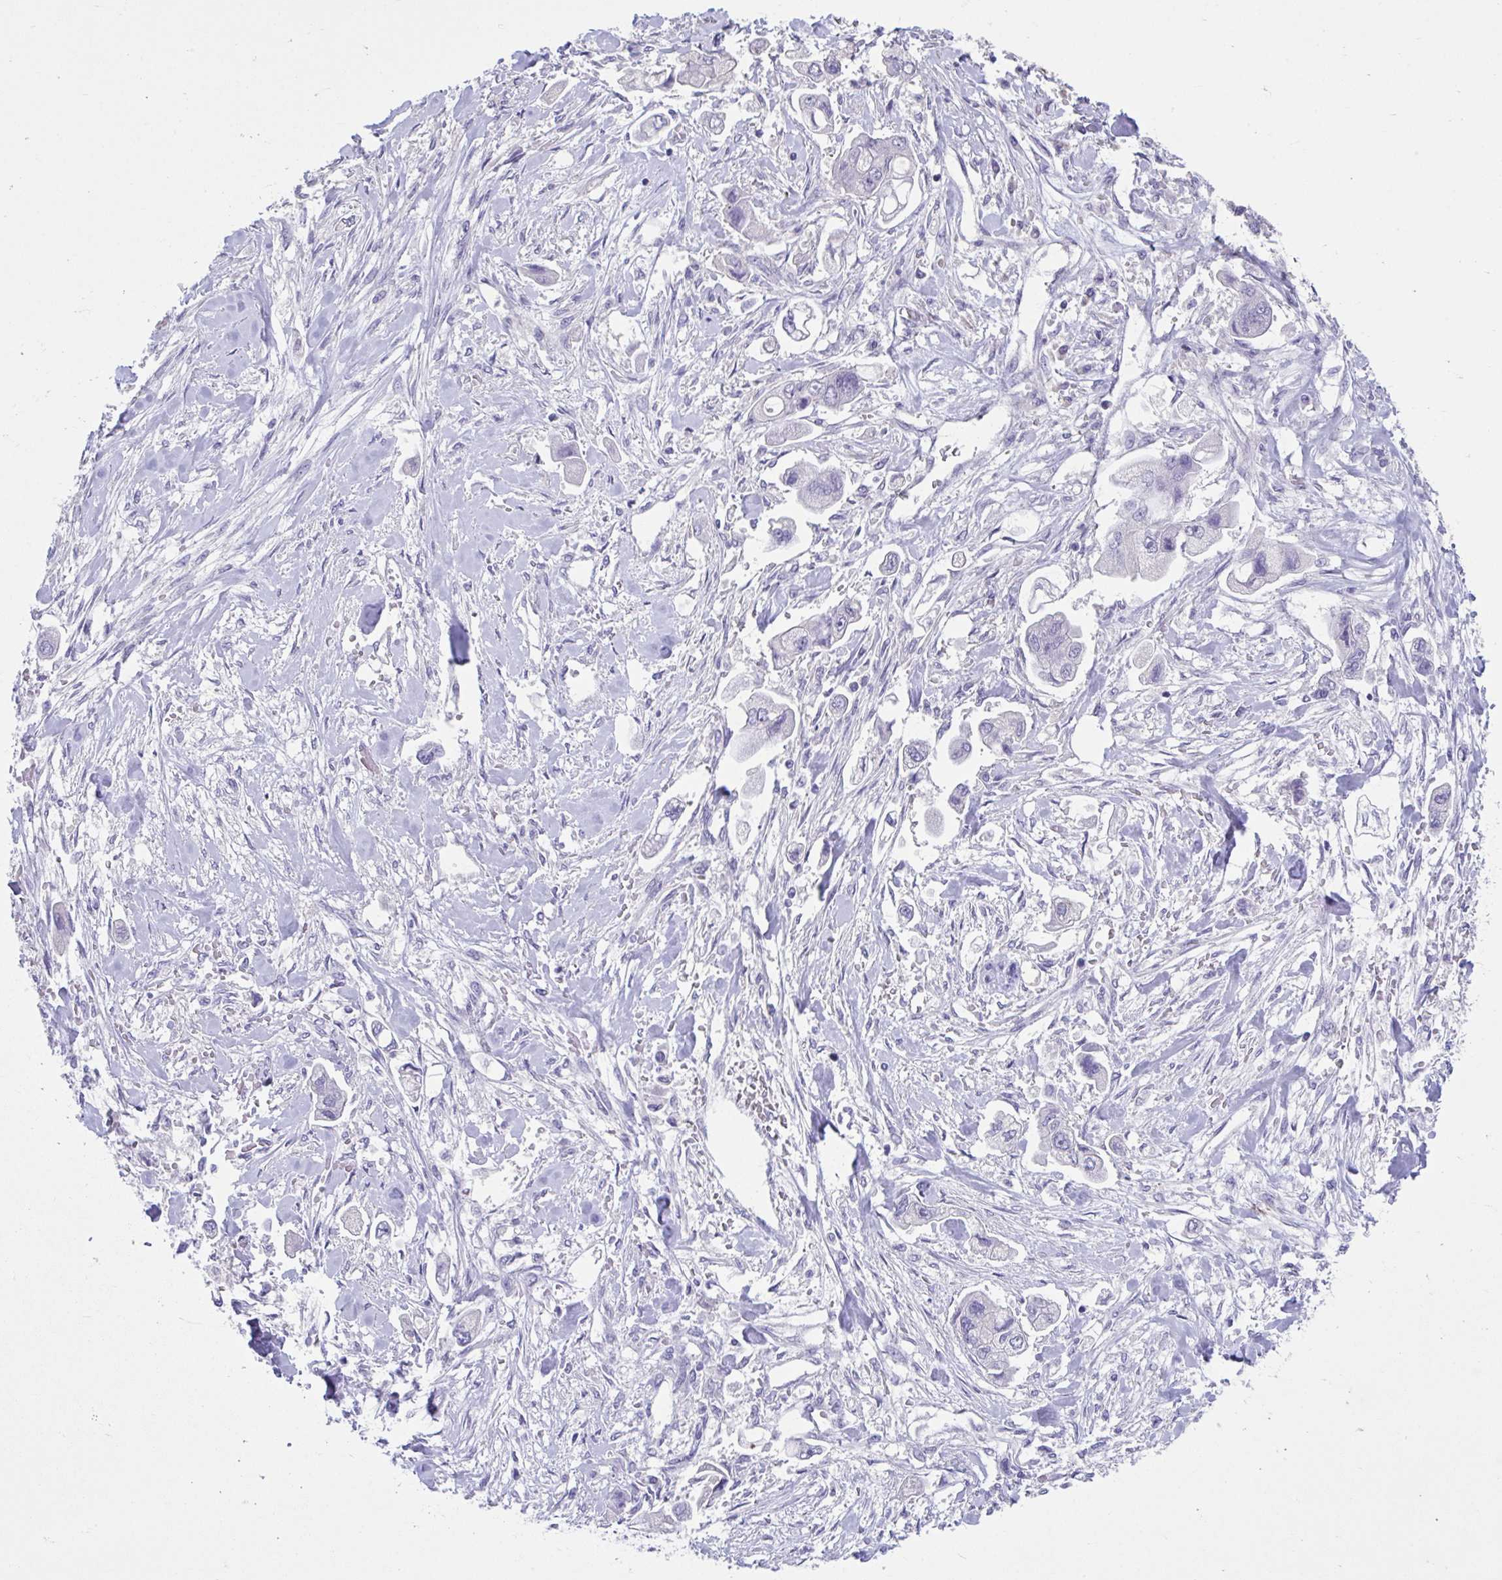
{"staining": {"intensity": "negative", "quantity": "none", "location": "none"}, "tissue": "stomach cancer", "cell_type": "Tumor cells", "image_type": "cancer", "snomed": [{"axis": "morphology", "description": "Adenocarcinoma, NOS"}, {"axis": "topography", "description": "Stomach"}], "caption": "Human adenocarcinoma (stomach) stained for a protein using immunohistochemistry reveals no expression in tumor cells.", "gene": "GPR162", "patient": {"sex": "male", "age": 62}}